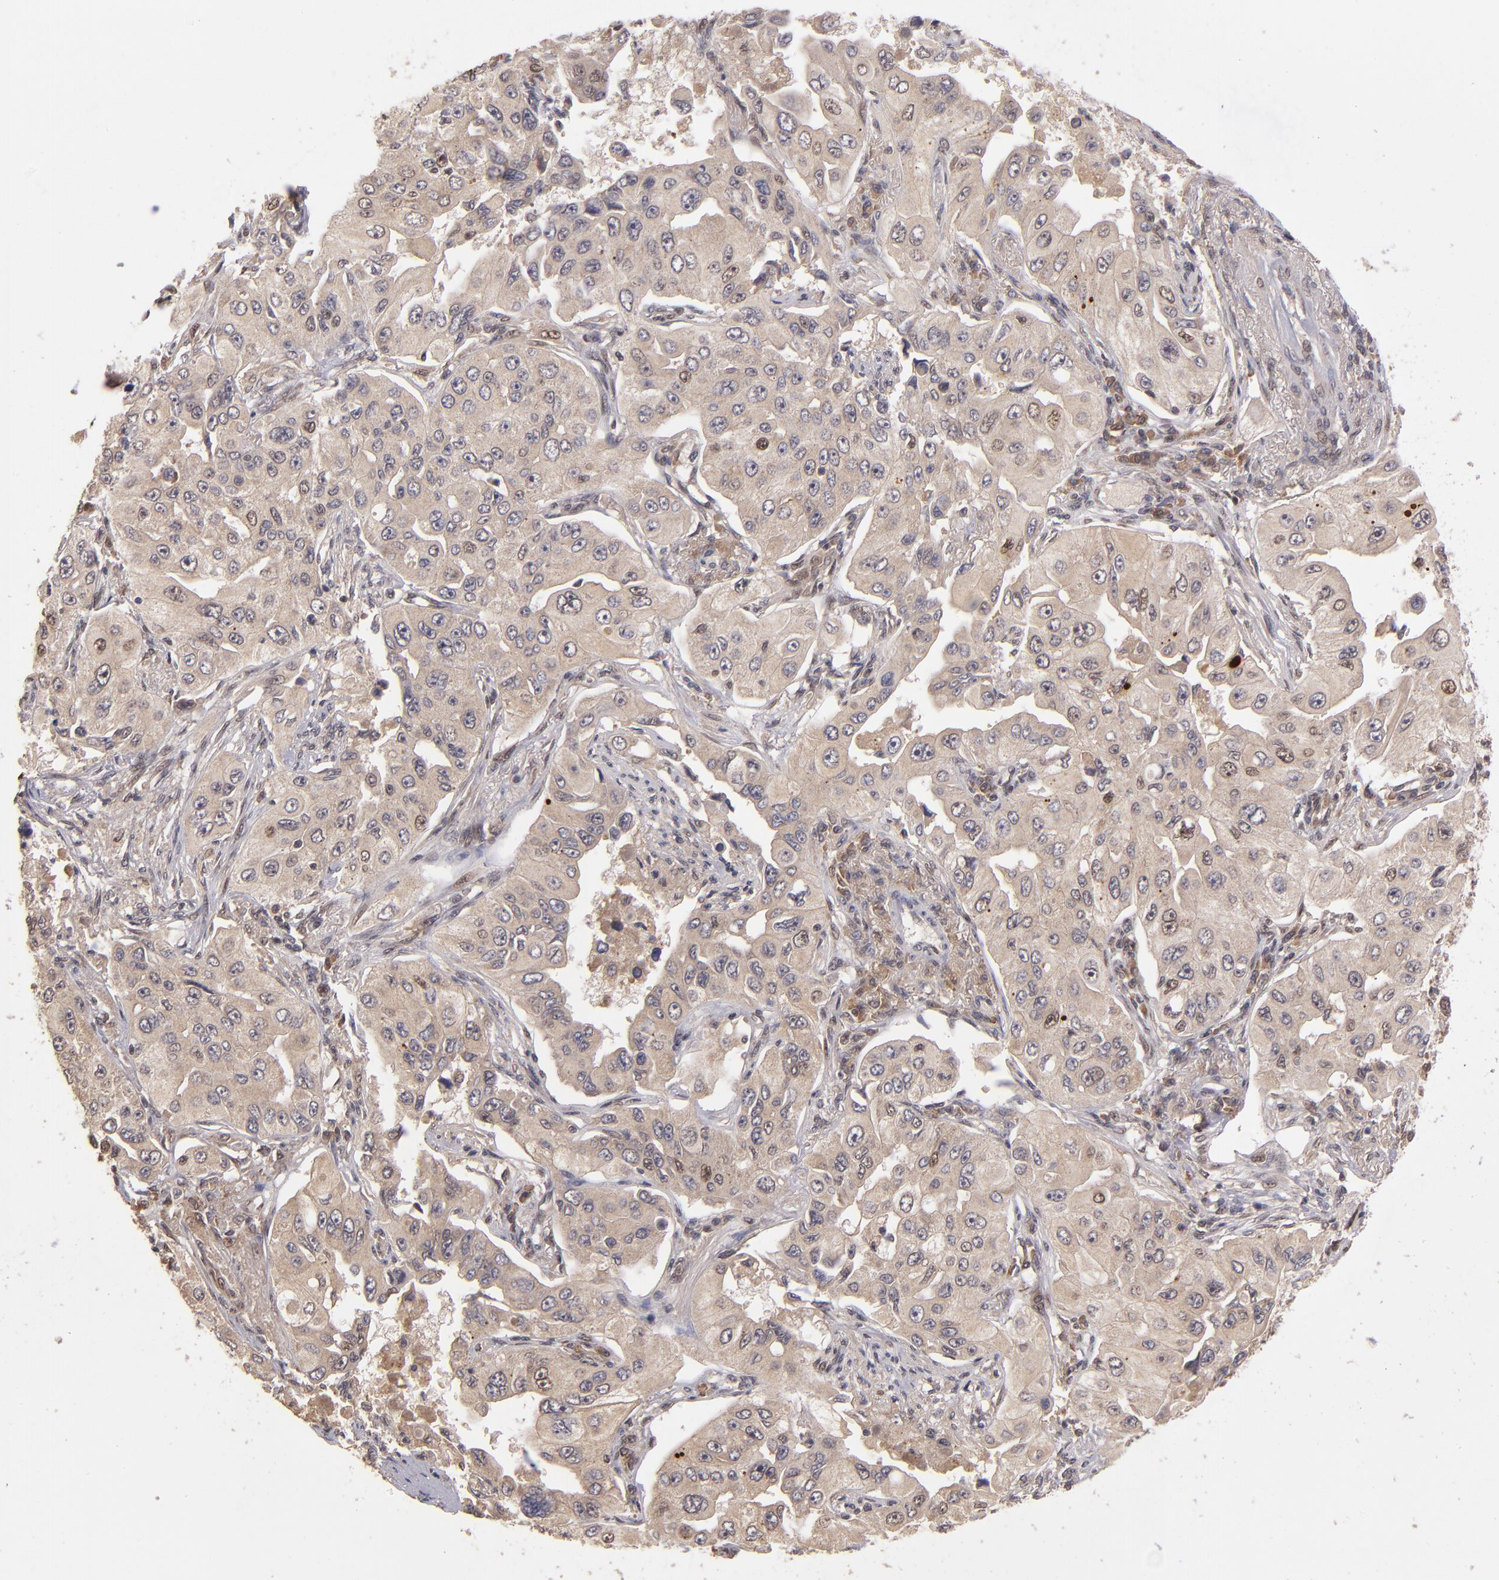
{"staining": {"intensity": "weak", "quantity": ">75%", "location": "cytoplasmic/membranous"}, "tissue": "lung cancer", "cell_type": "Tumor cells", "image_type": "cancer", "snomed": [{"axis": "morphology", "description": "Adenocarcinoma, NOS"}, {"axis": "topography", "description": "Lung"}], "caption": "The micrograph shows immunohistochemical staining of lung adenocarcinoma. There is weak cytoplasmic/membranous positivity is appreciated in approximately >75% of tumor cells.", "gene": "ABHD12B", "patient": {"sex": "male", "age": 84}}